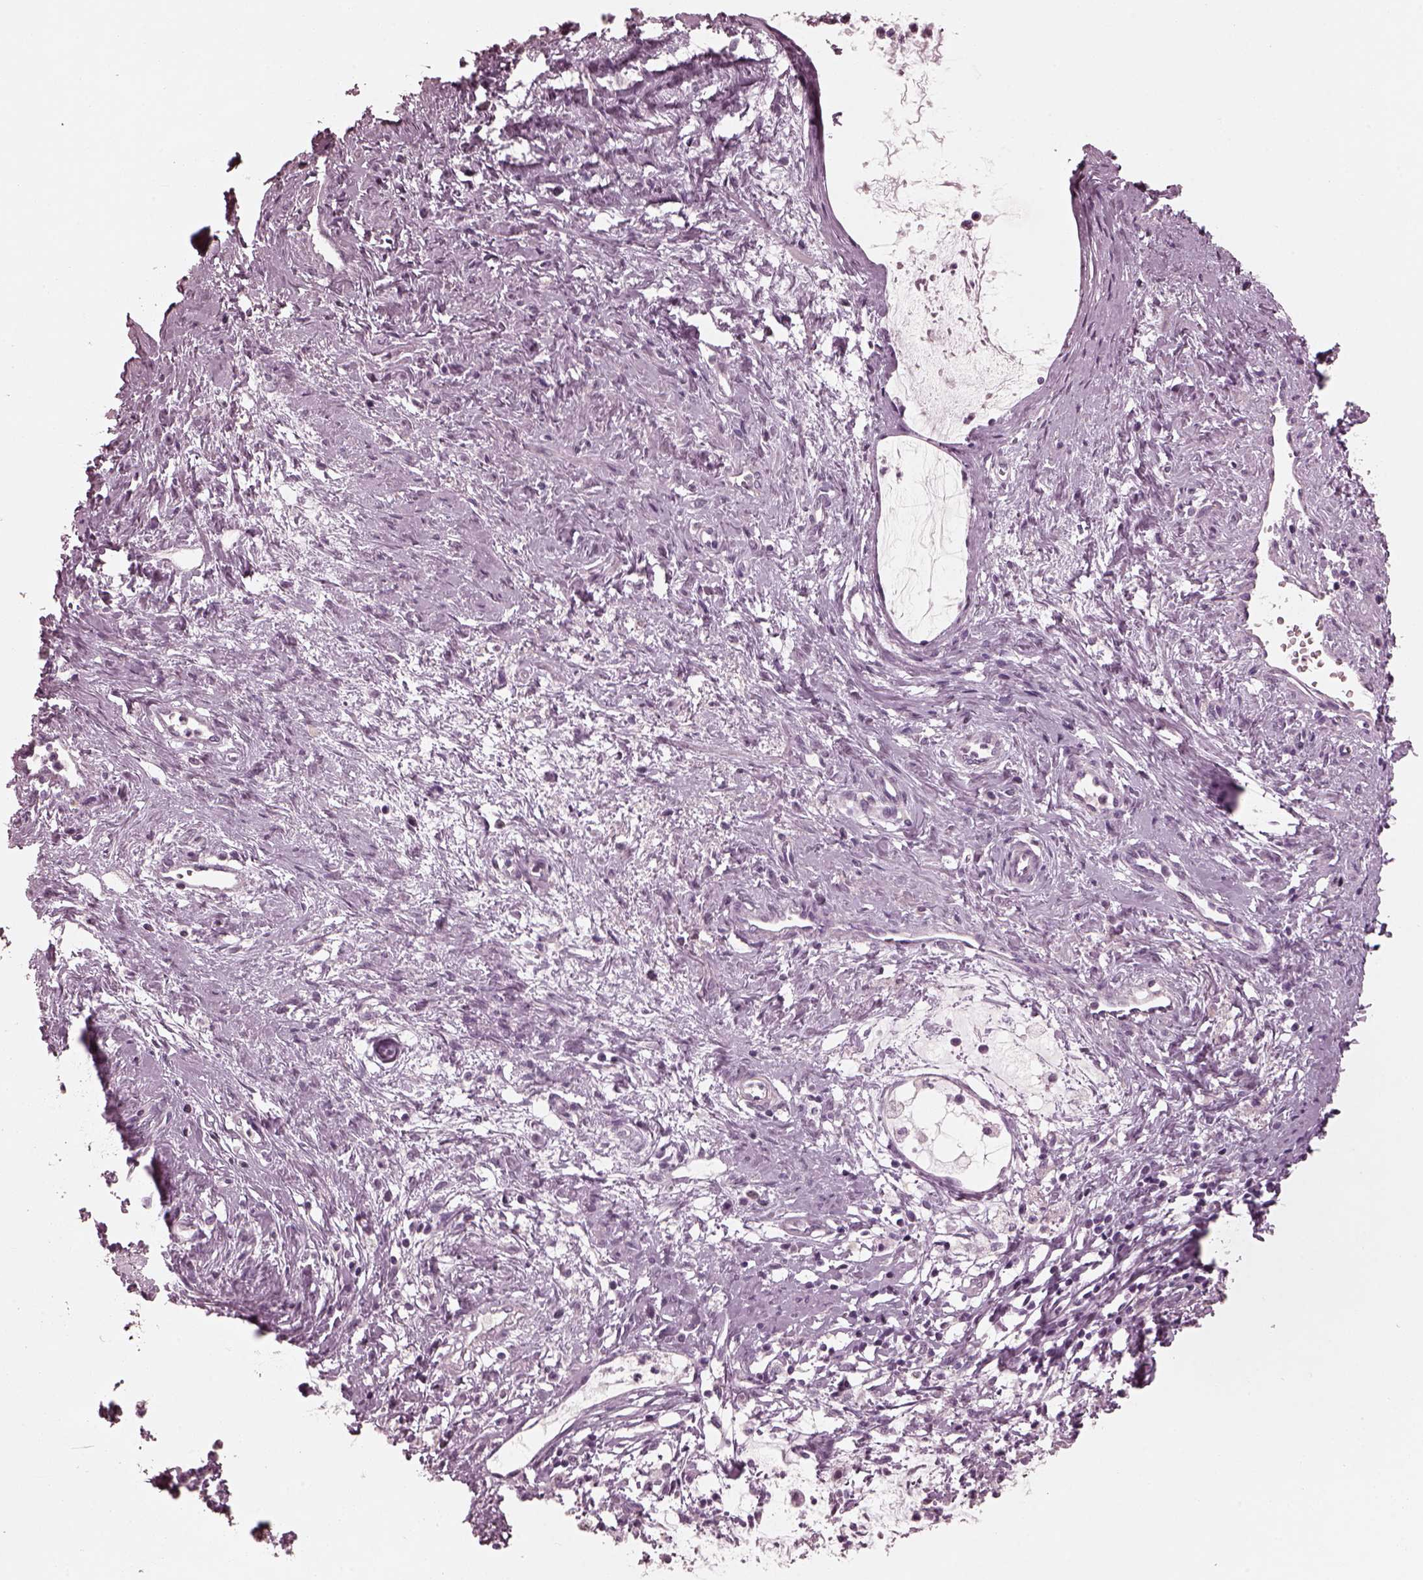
{"staining": {"intensity": "negative", "quantity": "none", "location": "none"}, "tissue": "cervical cancer", "cell_type": "Tumor cells", "image_type": "cancer", "snomed": [{"axis": "morphology", "description": "Normal tissue, NOS"}, {"axis": "morphology", "description": "Adenocarcinoma, NOS"}, {"axis": "topography", "description": "Cervix"}], "caption": "Cervical cancer (adenocarcinoma) stained for a protein using immunohistochemistry (IHC) displays no staining tumor cells.", "gene": "CGA", "patient": {"sex": "female", "age": 38}}